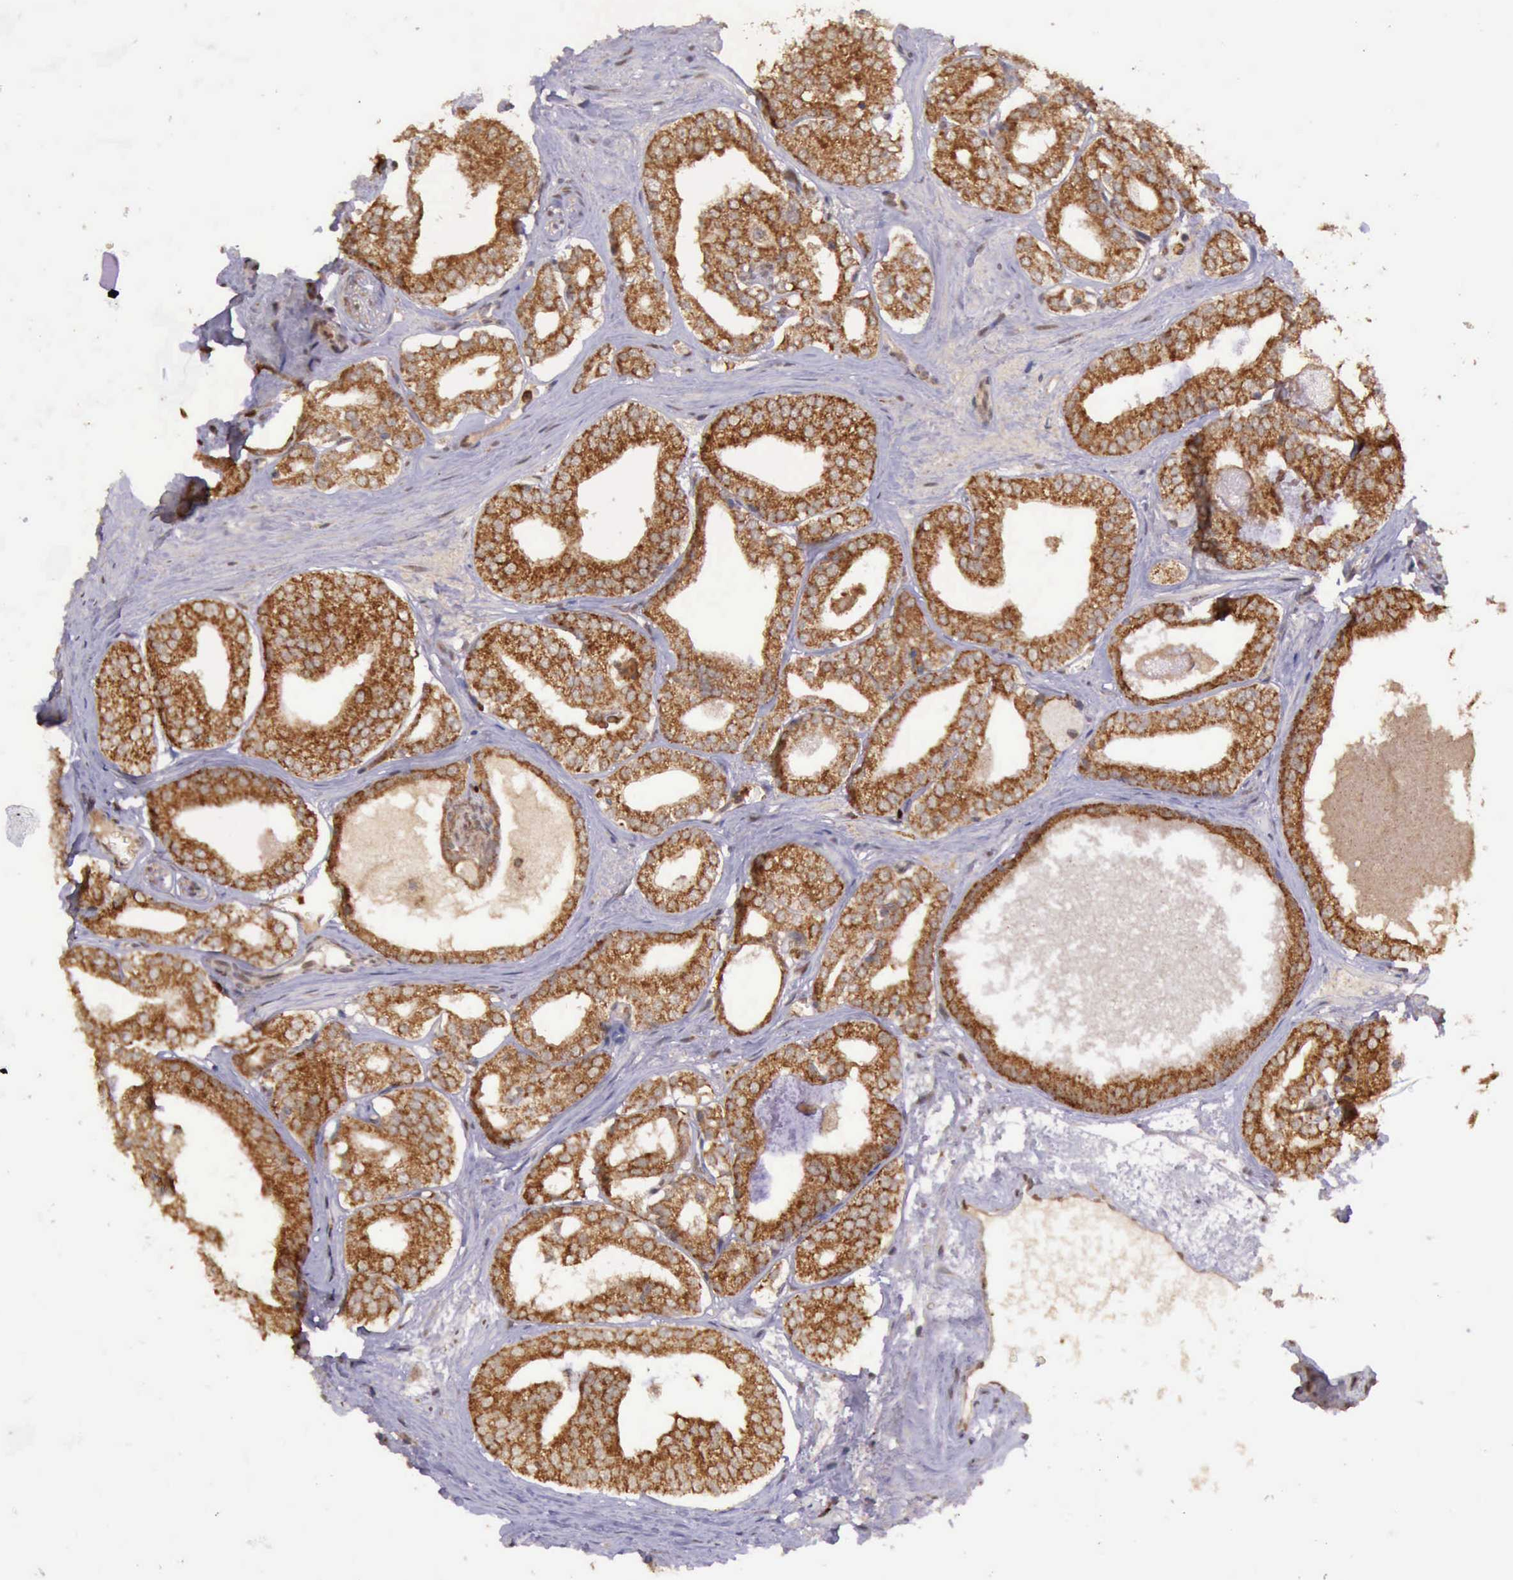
{"staining": {"intensity": "strong", "quantity": ">75%", "location": "cytoplasmic/membranous"}, "tissue": "prostate cancer", "cell_type": "Tumor cells", "image_type": "cancer", "snomed": [{"axis": "morphology", "description": "Adenocarcinoma, Medium grade"}, {"axis": "topography", "description": "Prostate"}], "caption": "Medium-grade adenocarcinoma (prostate) stained with a brown dye displays strong cytoplasmic/membranous positive staining in about >75% of tumor cells.", "gene": "ARMCX3", "patient": {"sex": "male", "age": 79}}